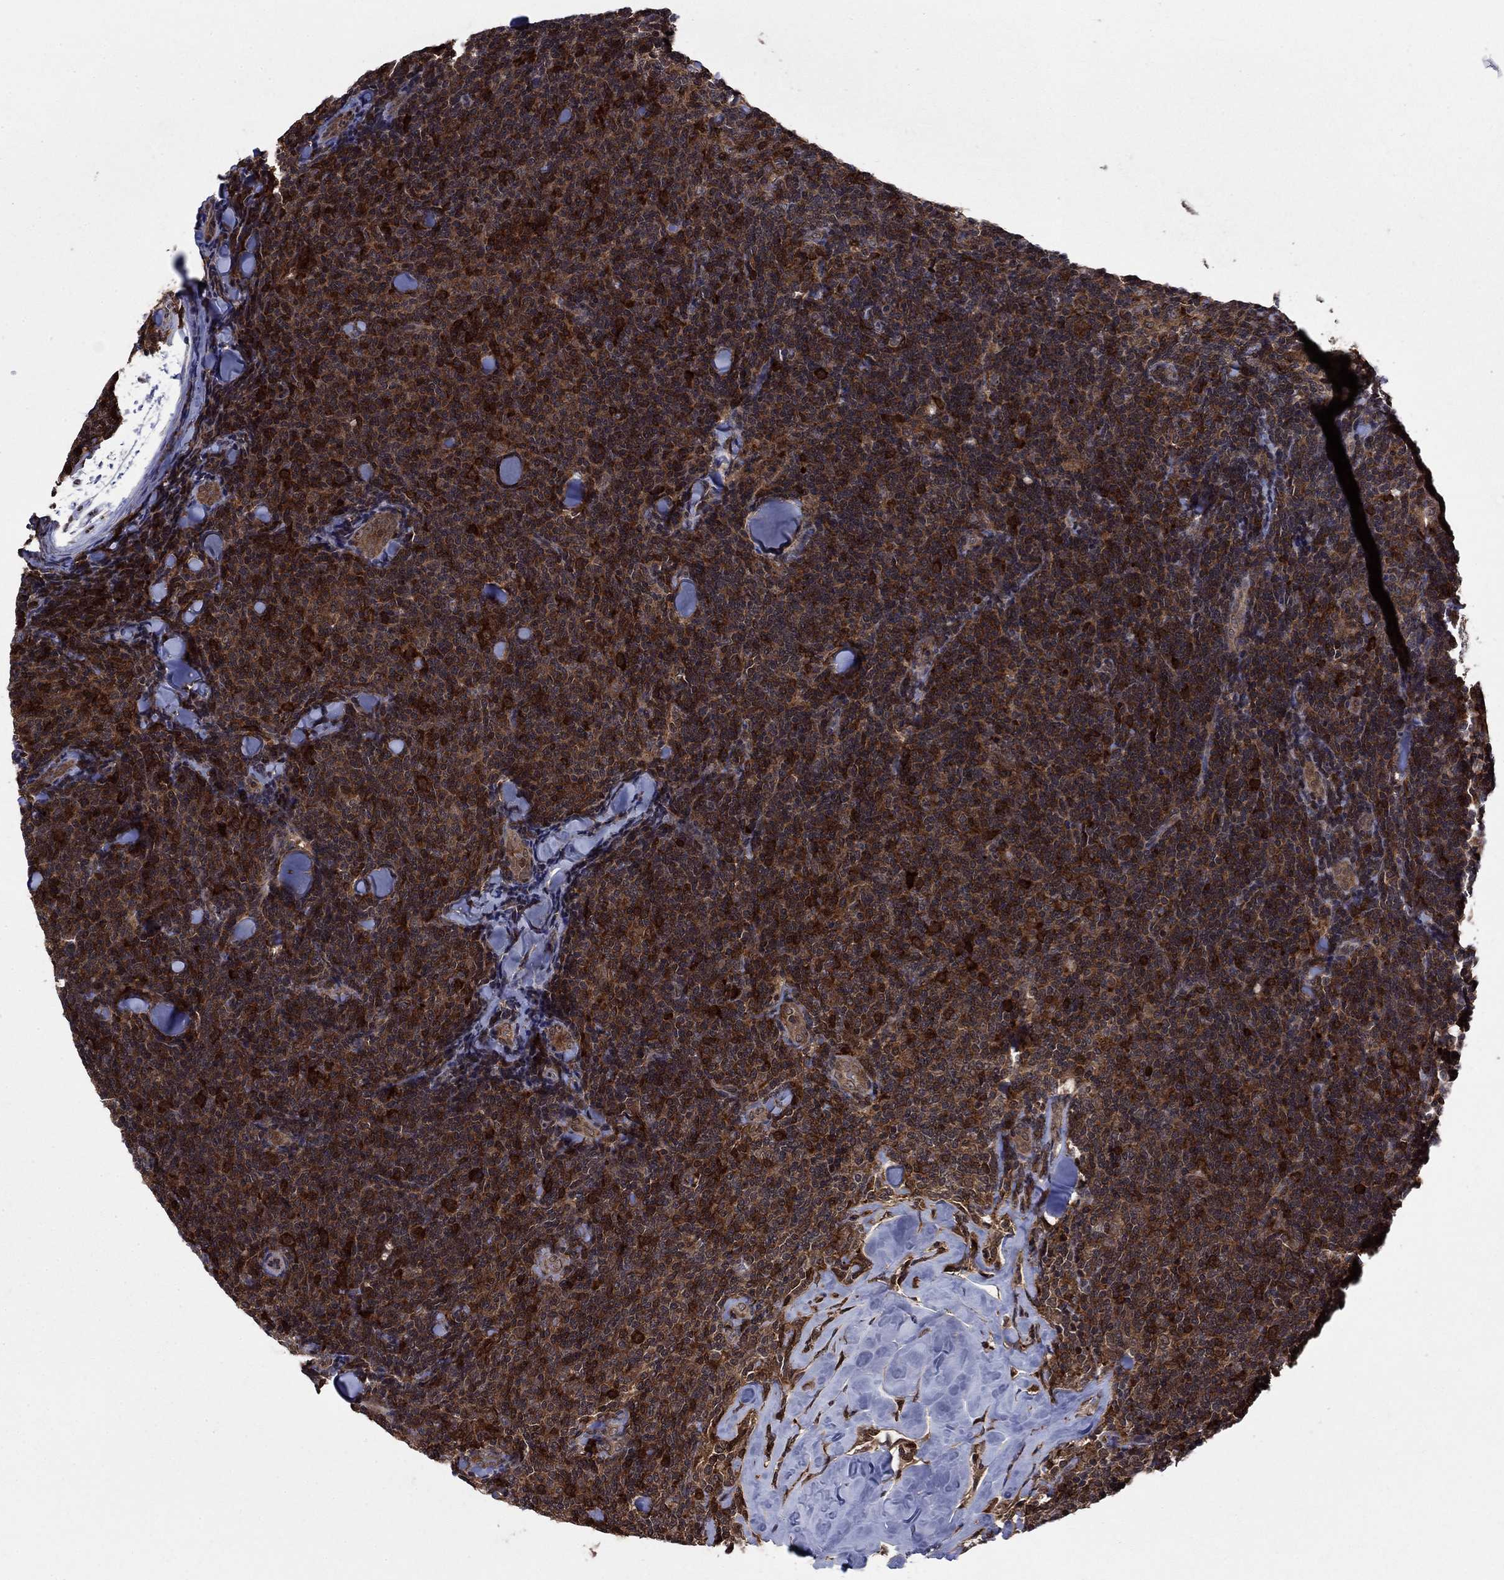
{"staining": {"intensity": "strong", "quantity": ">75%", "location": "cytoplasmic/membranous"}, "tissue": "lymphoma", "cell_type": "Tumor cells", "image_type": "cancer", "snomed": [{"axis": "morphology", "description": "Malignant lymphoma, non-Hodgkin's type, Low grade"}, {"axis": "topography", "description": "Lymph node"}], "caption": "High-power microscopy captured an IHC image of lymphoma, revealing strong cytoplasmic/membranous positivity in about >75% of tumor cells.", "gene": "CACYBP", "patient": {"sex": "female", "age": 56}}